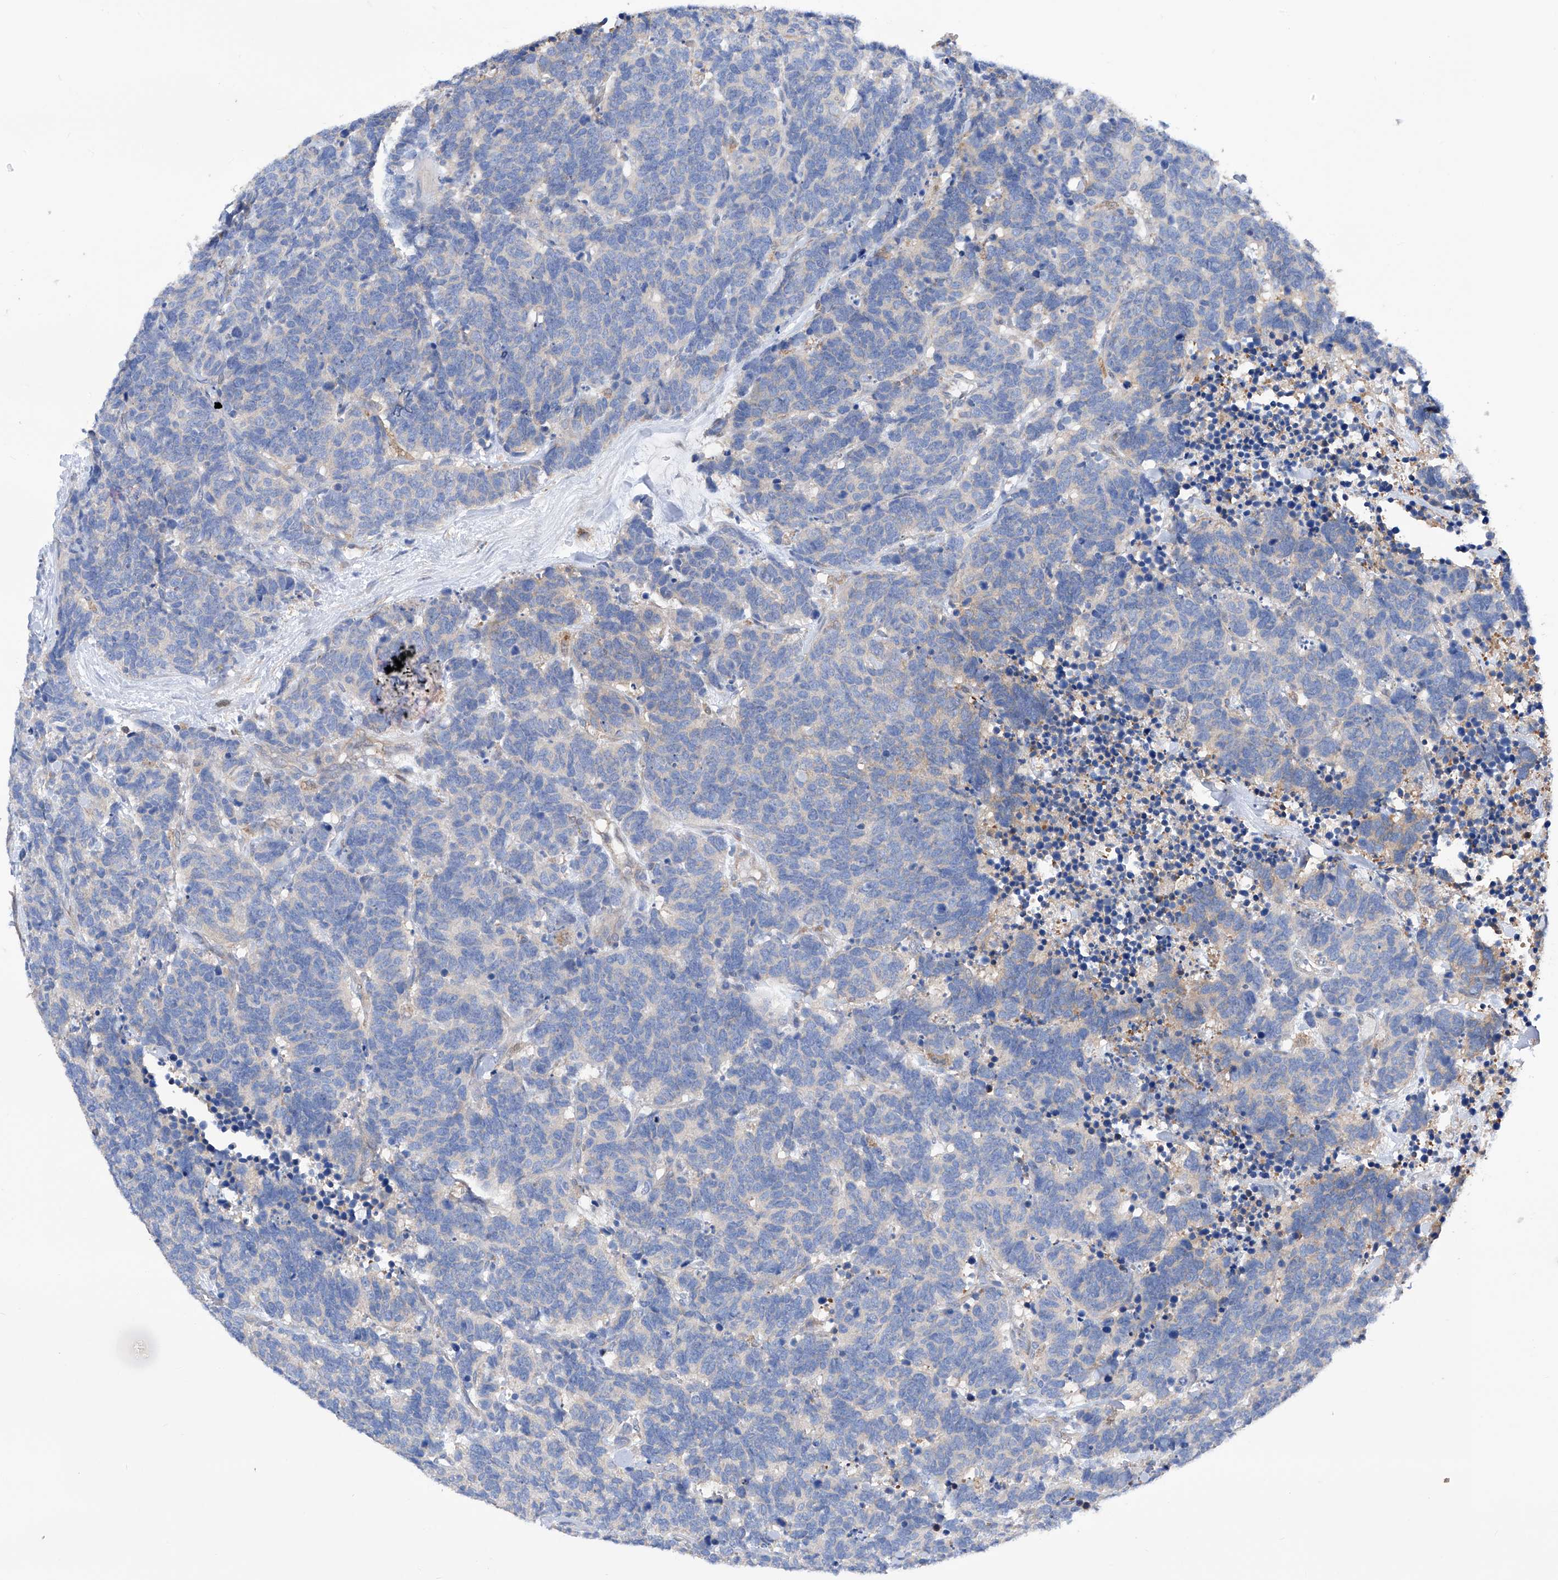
{"staining": {"intensity": "weak", "quantity": "<25%", "location": "cytoplasmic/membranous"}, "tissue": "carcinoid", "cell_type": "Tumor cells", "image_type": "cancer", "snomed": [{"axis": "morphology", "description": "Carcinoma, NOS"}, {"axis": "morphology", "description": "Carcinoid, malignant, NOS"}, {"axis": "topography", "description": "Urinary bladder"}], "caption": "The micrograph displays no significant staining in tumor cells of malignant carcinoid. (DAB IHC with hematoxylin counter stain).", "gene": "SPATA20", "patient": {"sex": "male", "age": 57}}